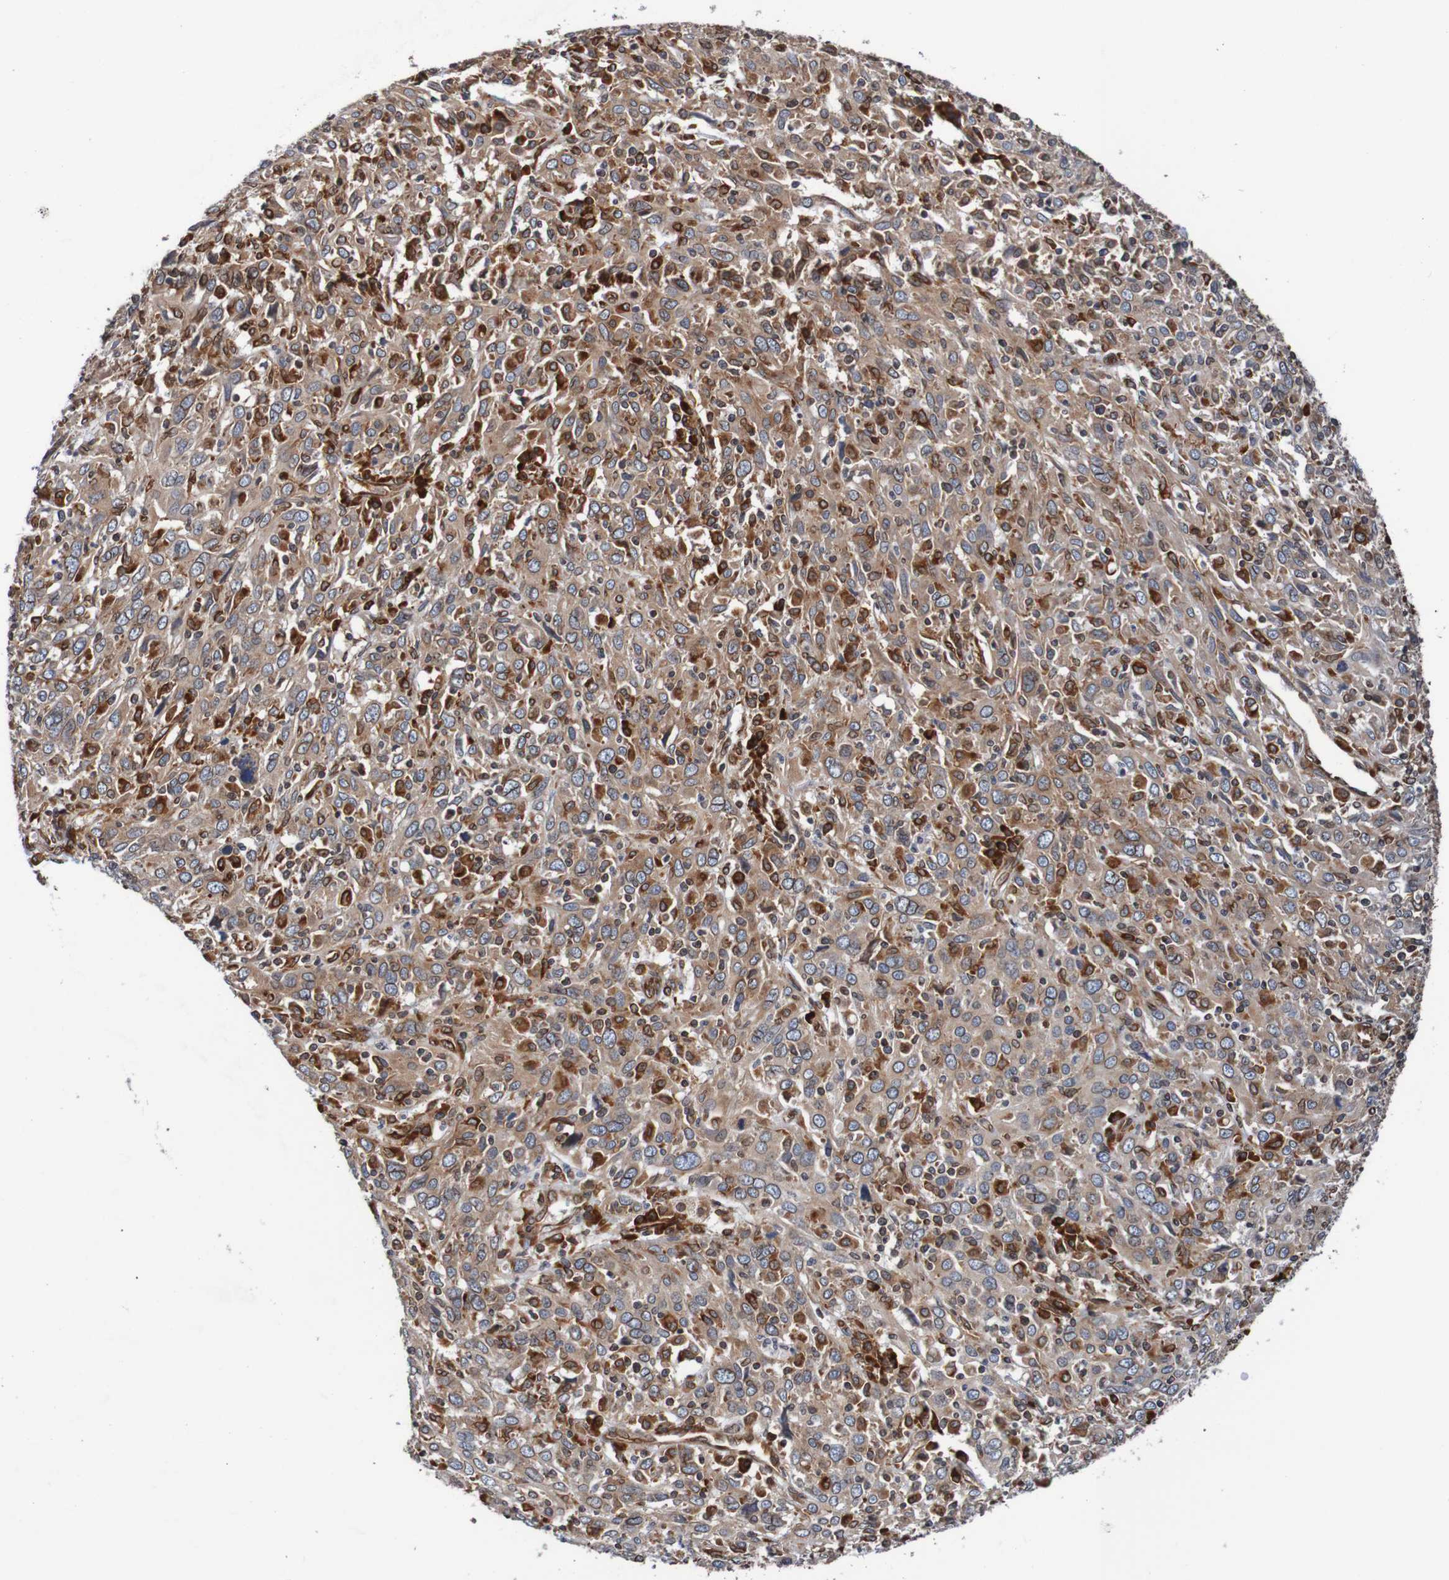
{"staining": {"intensity": "strong", "quantity": "25%-75%", "location": "cytoplasmic/membranous,nuclear"}, "tissue": "cervical cancer", "cell_type": "Tumor cells", "image_type": "cancer", "snomed": [{"axis": "morphology", "description": "Squamous cell carcinoma, NOS"}, {"axis": "topography", "description": "Cervix"}], "caption": "Brown immunohistochemical staining in human cervical squamous cell carcinoma exhibits strong cytoplasmic/membranous and nuclear positivity in approximately 25%-75% of tumor cells. Ihc stains the protein of interest in brown and the nuclei are stained blue.", "gene": "TMEM109", "patient": {"sex": "female", "age": 46}}